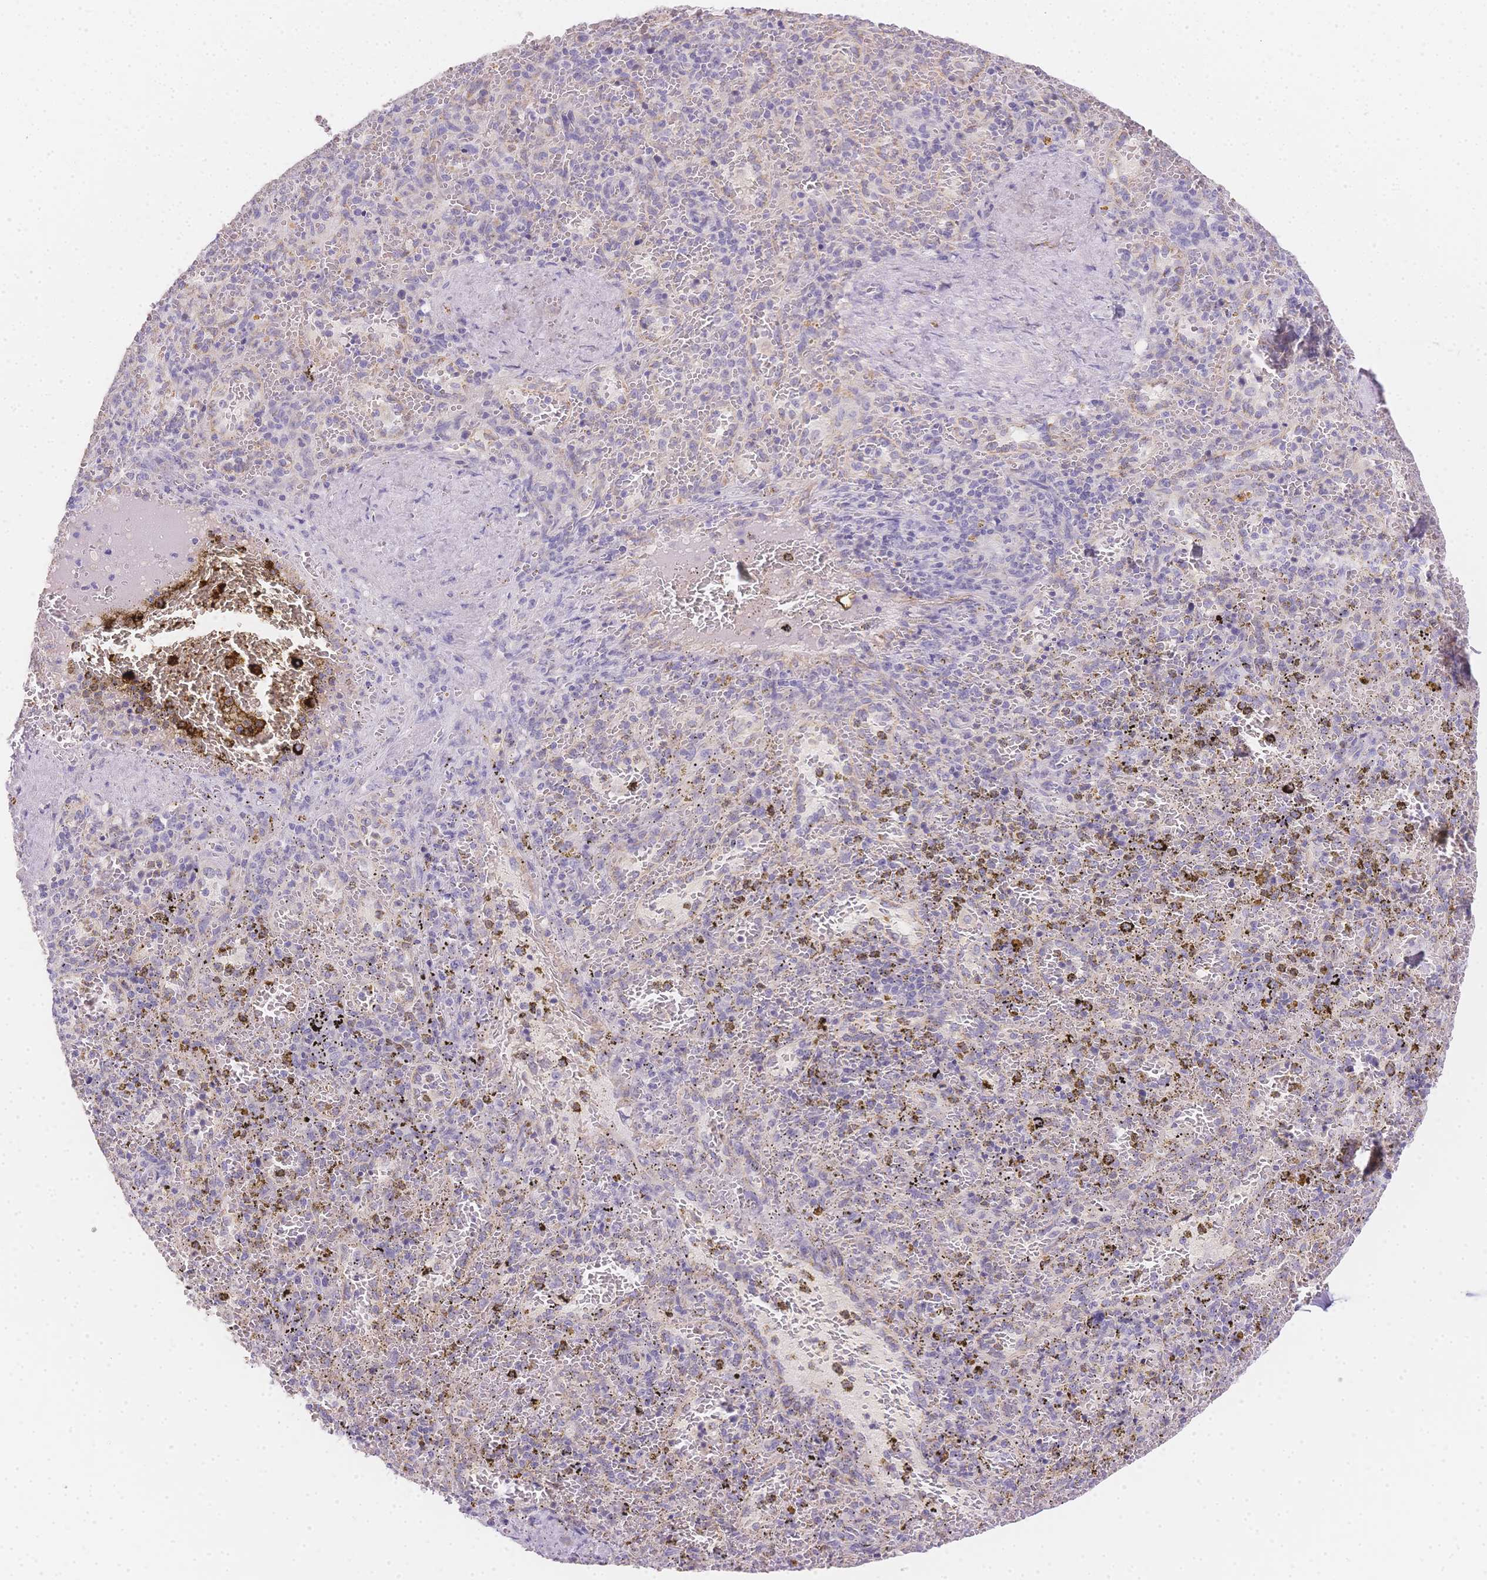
{"staining": {"intensity": "negative", "quantity": "none", "location": "none"}, "tissue": "spleen", "cell_type": "Cells in red pulp", "image_type": "normal", "snomed": [{"axis": "morphology", "description": "Normal tissue, NOS"}, {"axis": "topography", "description": "Spleen"}], "caption": "Benign spleen was stained to show a protein in brown. There is no significant positivity in cells in red pulp. (DAB immunohistochemistry (IHC), high magnification).", "gene": "SMYD1", "patient": {"sex": "female", "age": 50}}